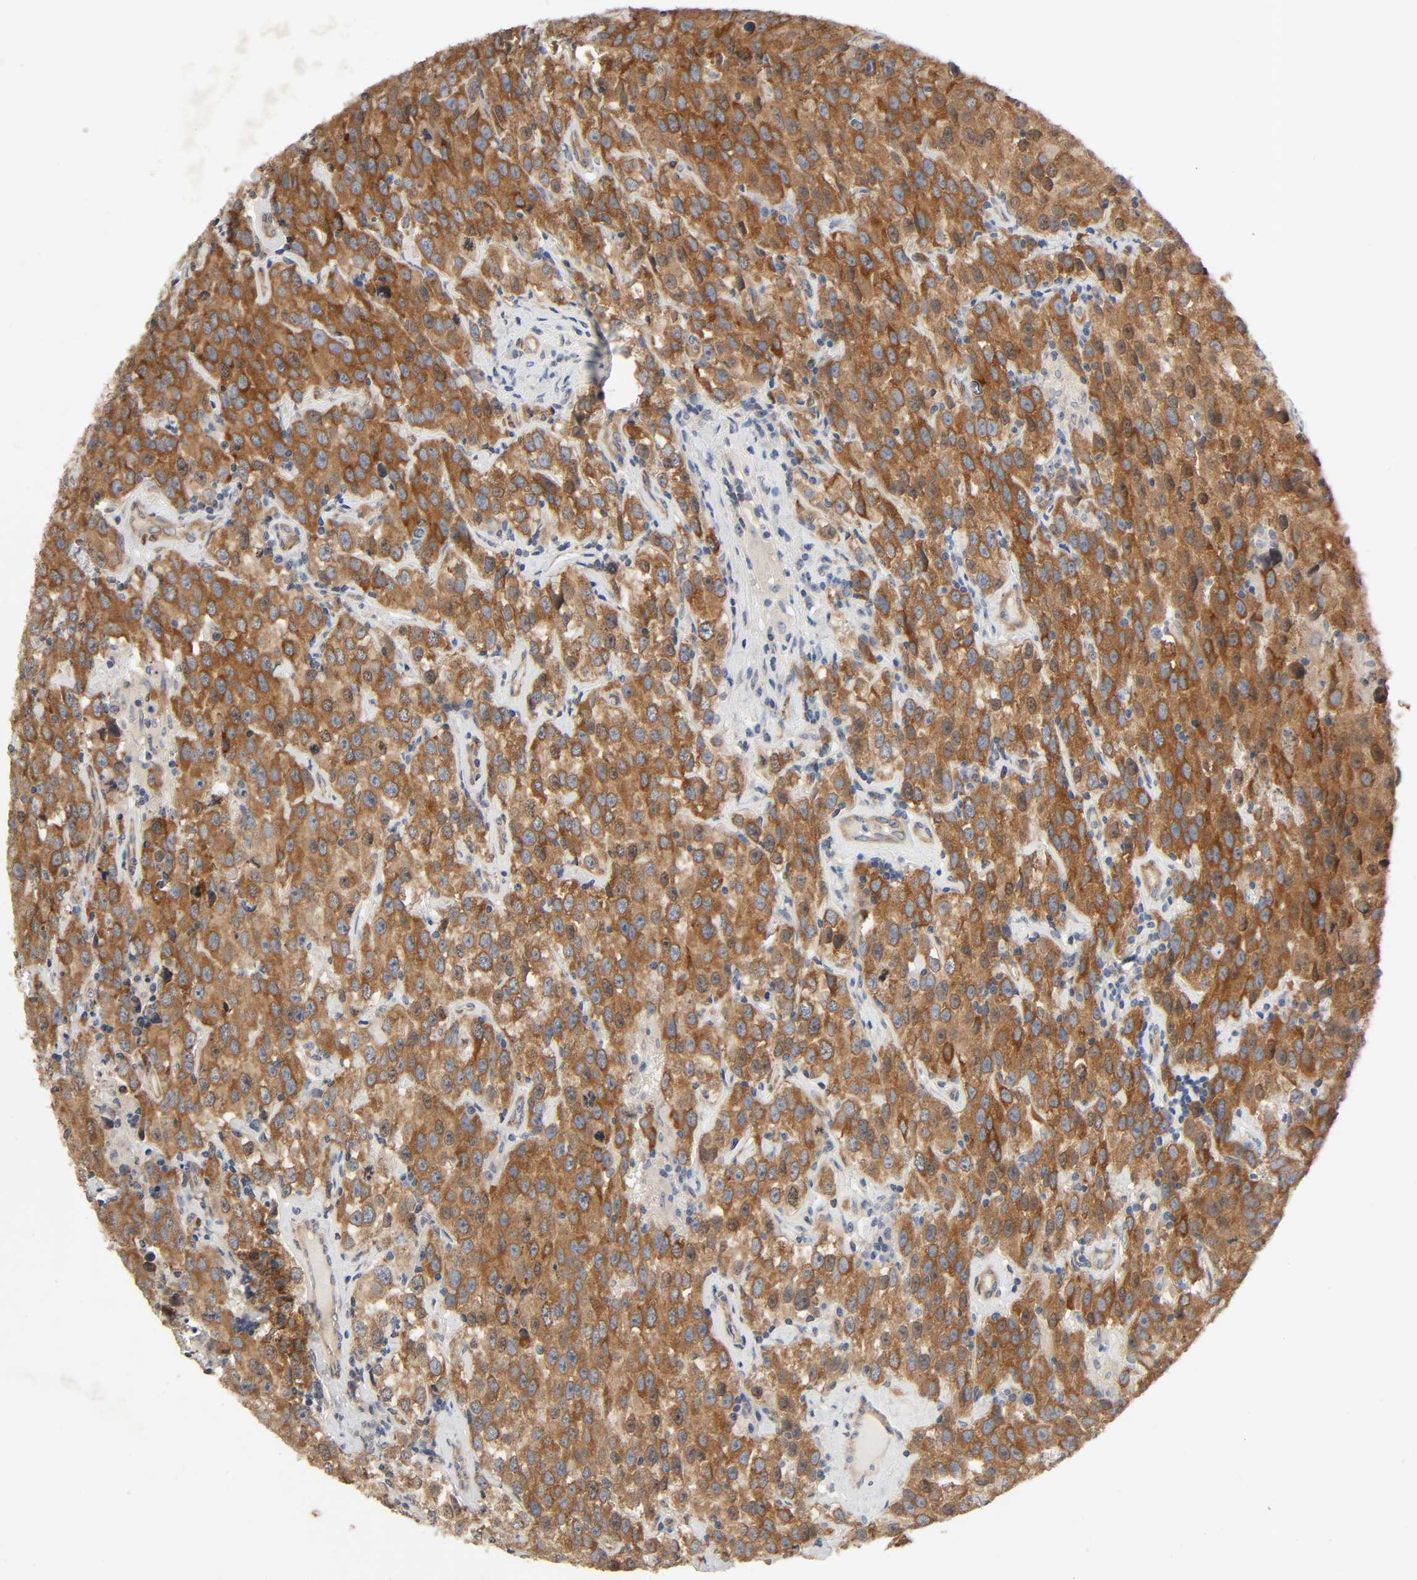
{"staining": {"intensity": "strong", "quantity": "25%-75%", "location": "cytoplasmic/membranous"}, "tissue": "testis cancer", "cell_type": "Tumor cells", "image_type": "cancer", "snomed": [{"axis": "morphology", "description": "Seminoma, NOS"}, {"axis": "topography", "description": "Testis"}], "caption": "This image reveals immunohistochemistry (IHC) staining of testis cancer (seminoma), with high strong cytoplasmic/membranous expression in about 25%-75% of tumor cells.", "gene": "PTK2", "patient": {"sex": "male", "age": 52}}